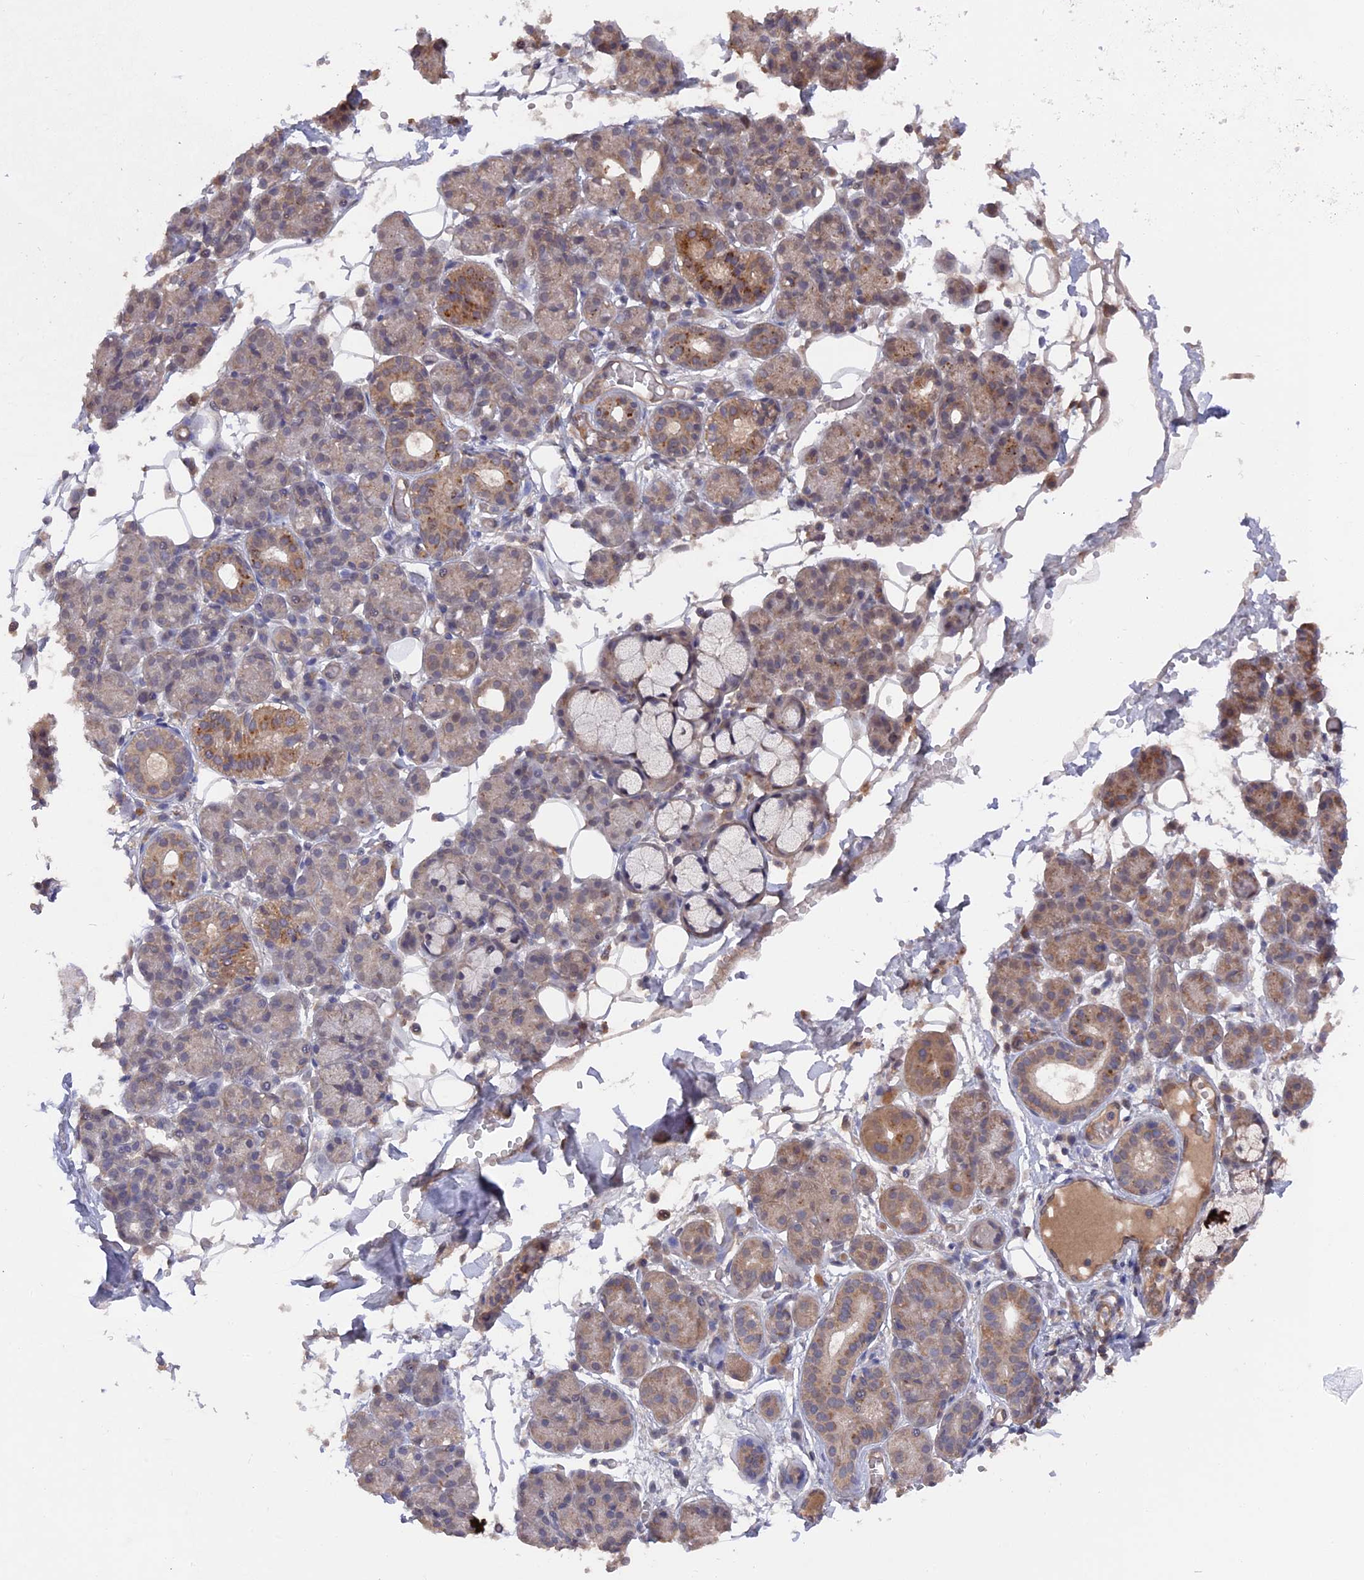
{"staining": {"intensity": "moderate", "quantity": "25%-75%", "location": "cytoplasmic/membranous"}, "tissue": "salivary gland", "cell_type": "Glandular cells", "image_type": "normal", "snomed": [{"axis": "morphology", "description": "Normal tissue, NOS"}, {"axis": "topography", "description": "Salivary gland"}], "caption": "Glandular cells display medium levels of moderate cytoplasmic/membranous staining in approximately 25%-75% of cells in normal salivary gland.", "gene": "TELO2", "patient": {"sex": "male", "age": 63}}